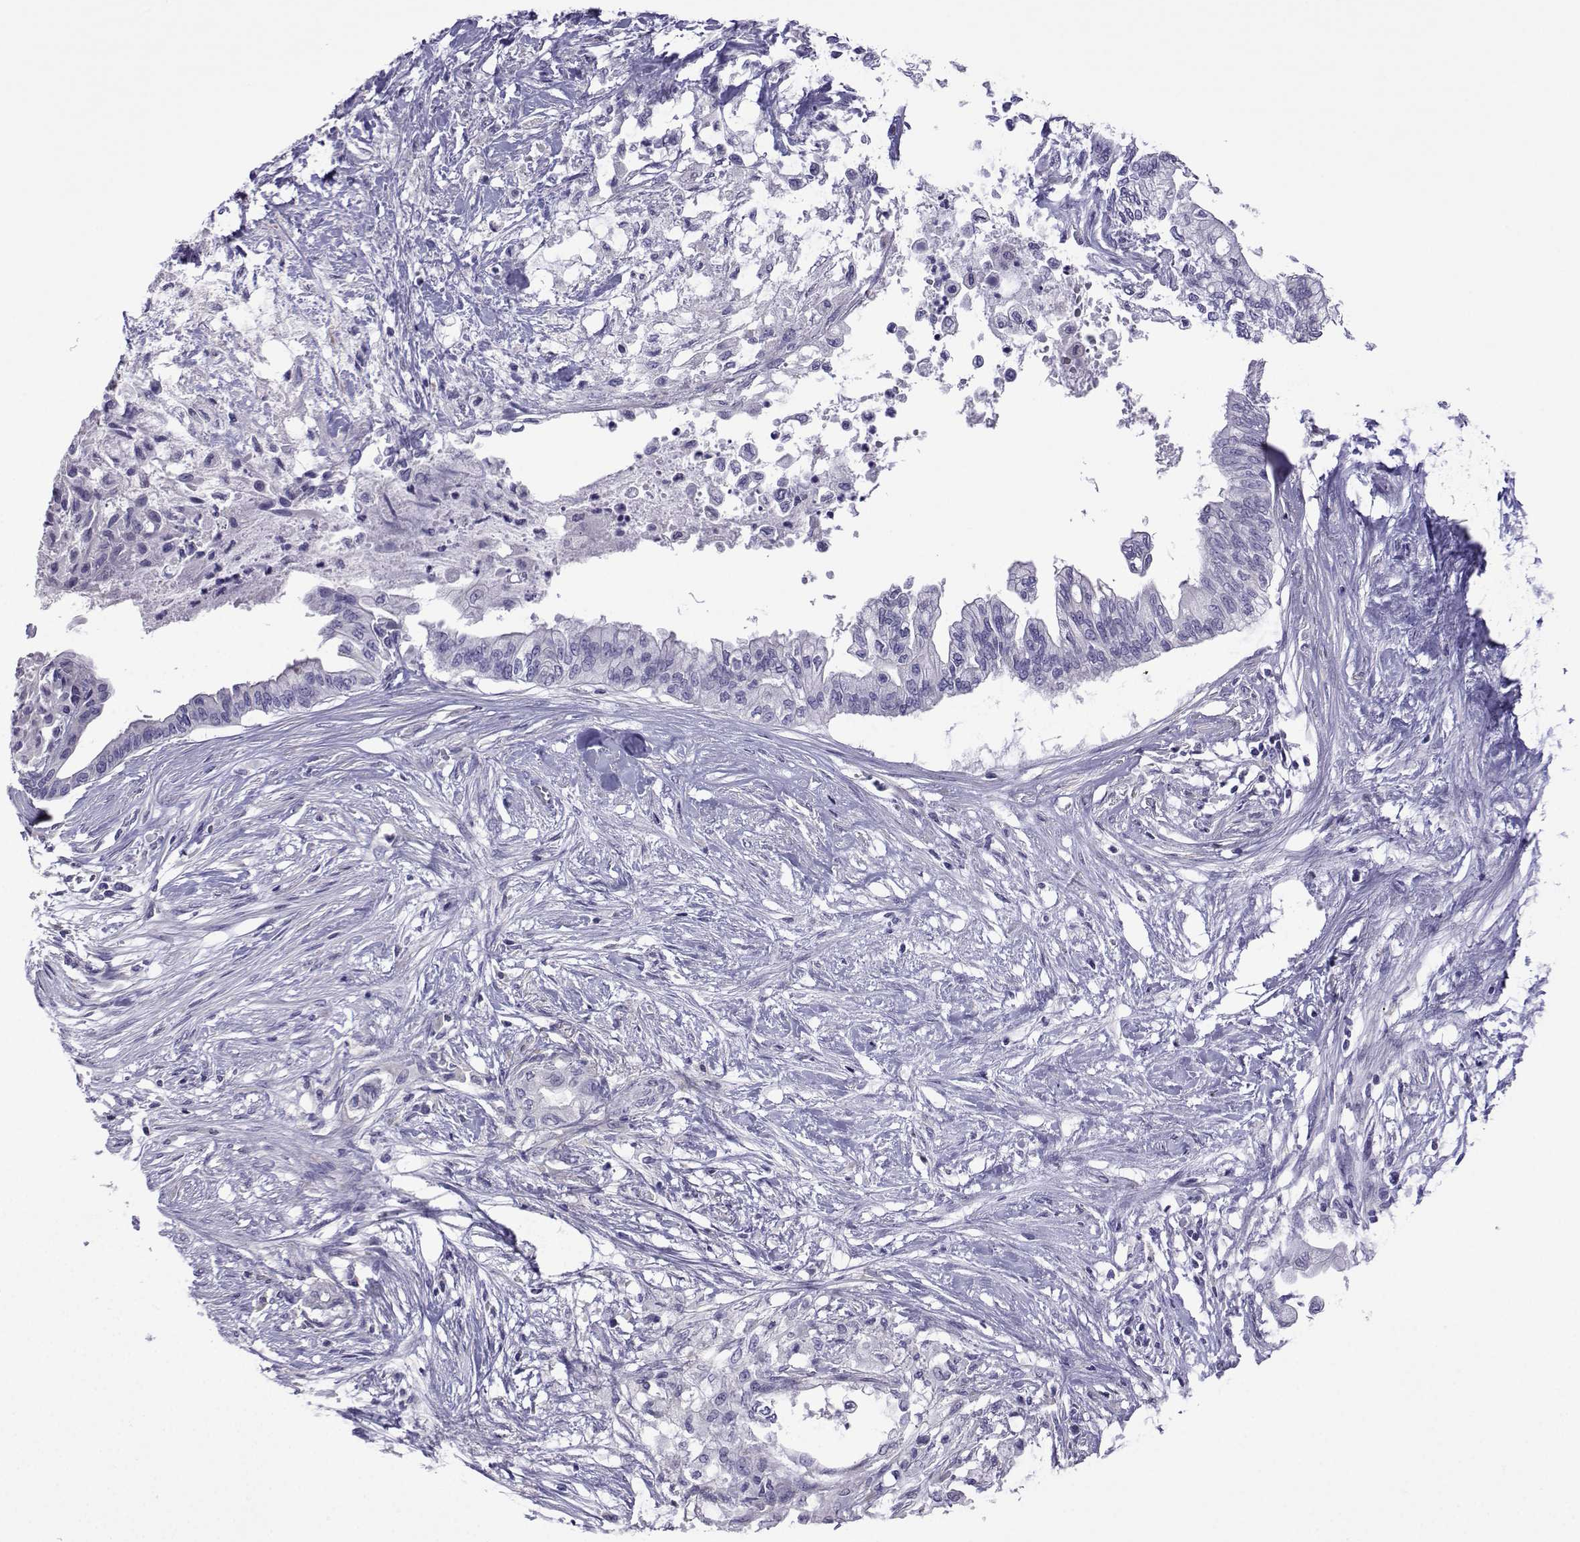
{"staining": {"intensity": "negative", "quantity": "none", "location": "none"}, "tissue": "pancreatic cancer", "cell_type": "Tumor cells", "image_type": "cancer", "snomed": [{"axis": "morphology", "description": "Normal tissue, NOS"}, {"axis": "morphology", "description": "Adenocarcinoma, NOS"}, {"axis": "topography", "description": "Pancreas"}, {"axis": "topography", "description": "Duodenum"}], "caption": "There is no significant staining in tumor cells of pancreatic adenocarcinoma.", "gene": "CFAP70", "patient": {"sex": "female", "age": 60}}